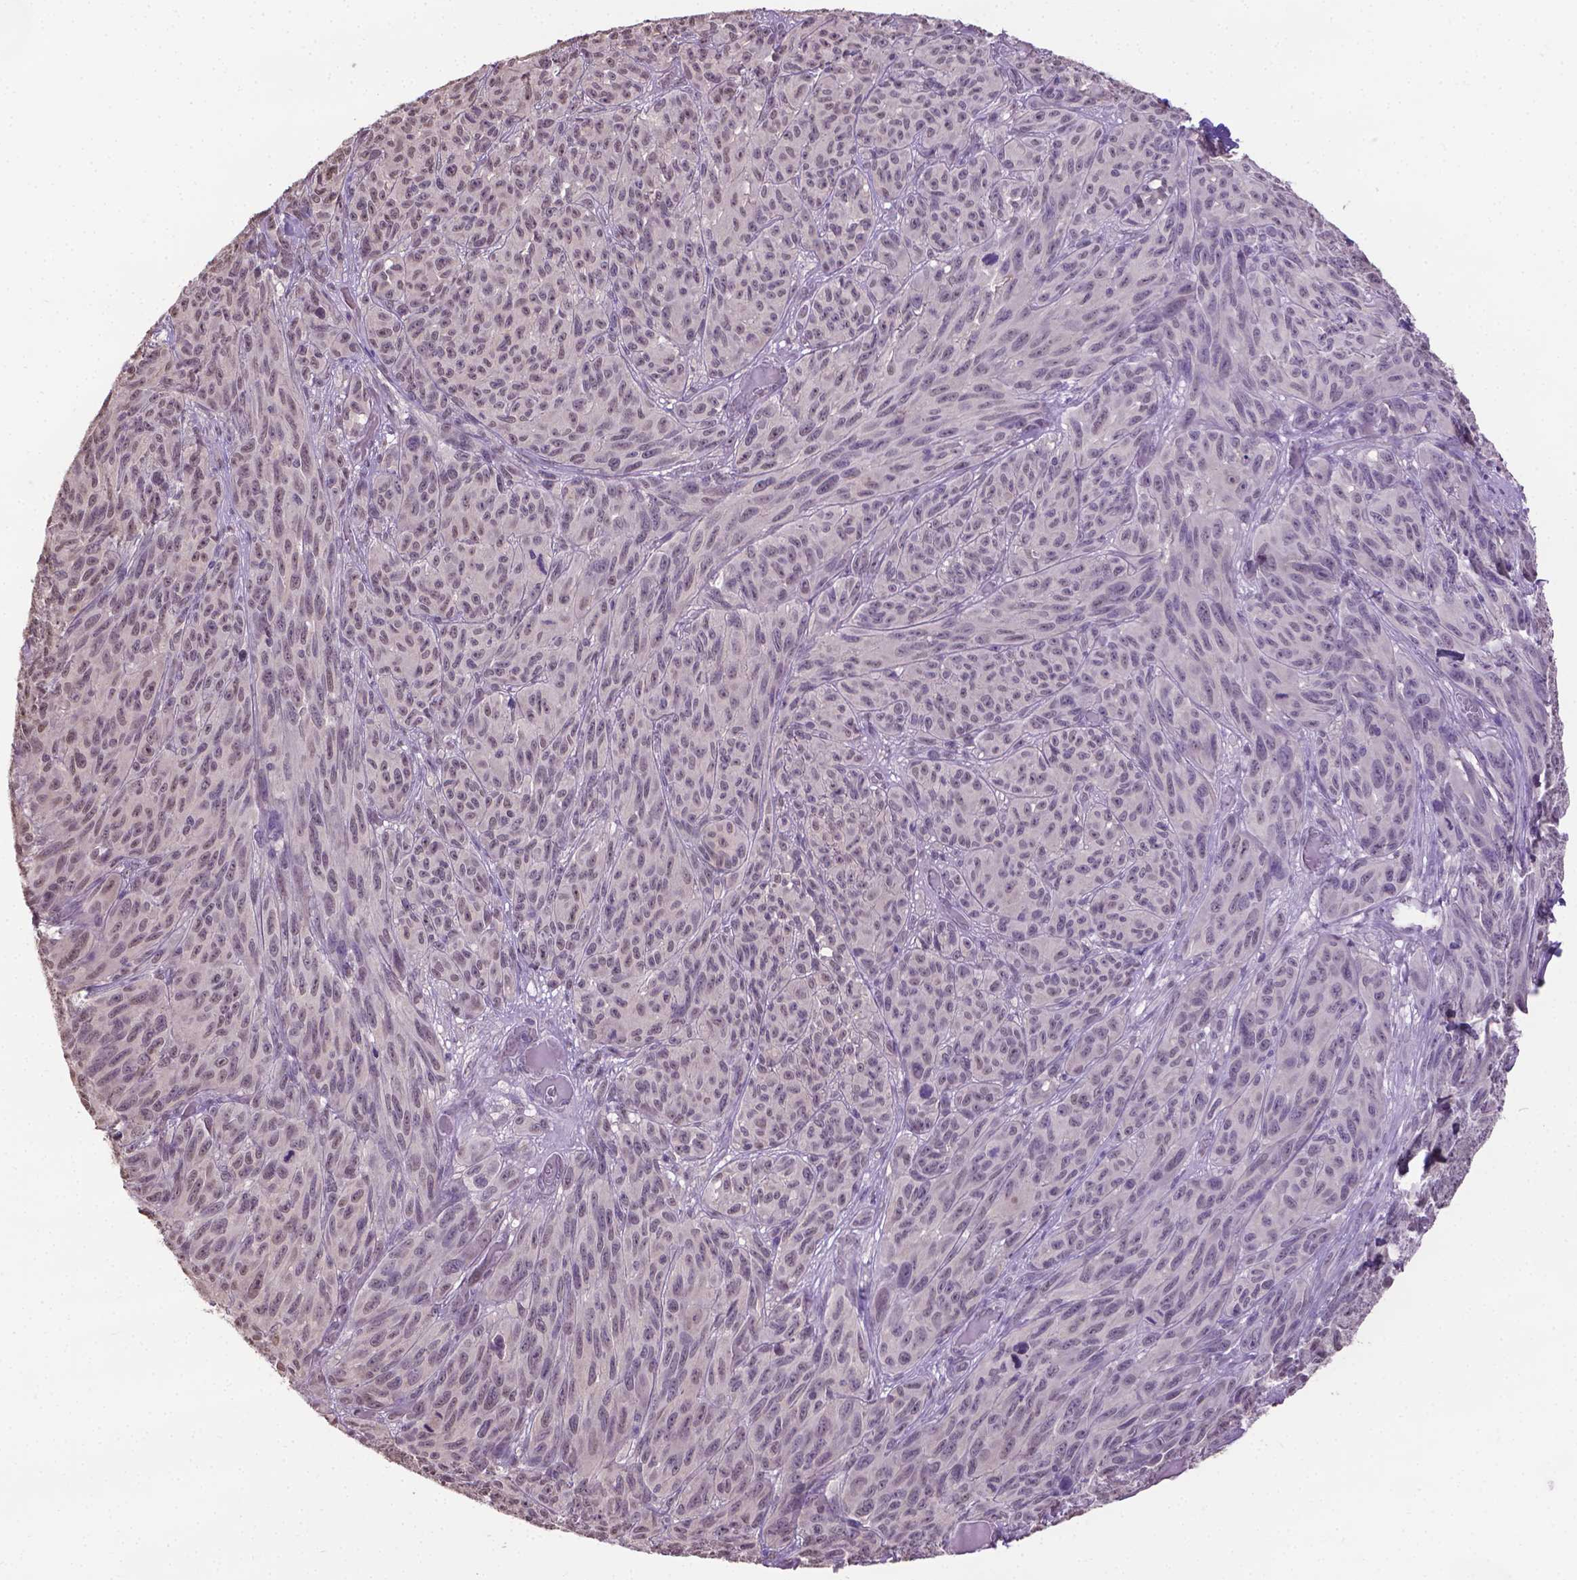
{"staining": {"intensity": "weak", "quantity": "25%-75%", "location": "nuclear"}, "tissue": "melanoma", "cell_type": "Tumor cells", "image_type": "cancer", "snomed": [{"axis": "morphology", "description": "Malignant melanoma, NOS"}, {"axis": "topography", "description": "Vulva, labia, clitoris and Bartholin´s gland, NO"}], "caption": "IHC of melanoma reveals low levels of weak nuclear positivity in about 25%-75% of tumor cells. (DAB = brown stain, brightfield microscopy at high magnification).", "gene": "CPM", "patient": {"sex": "female", "age": 75}}